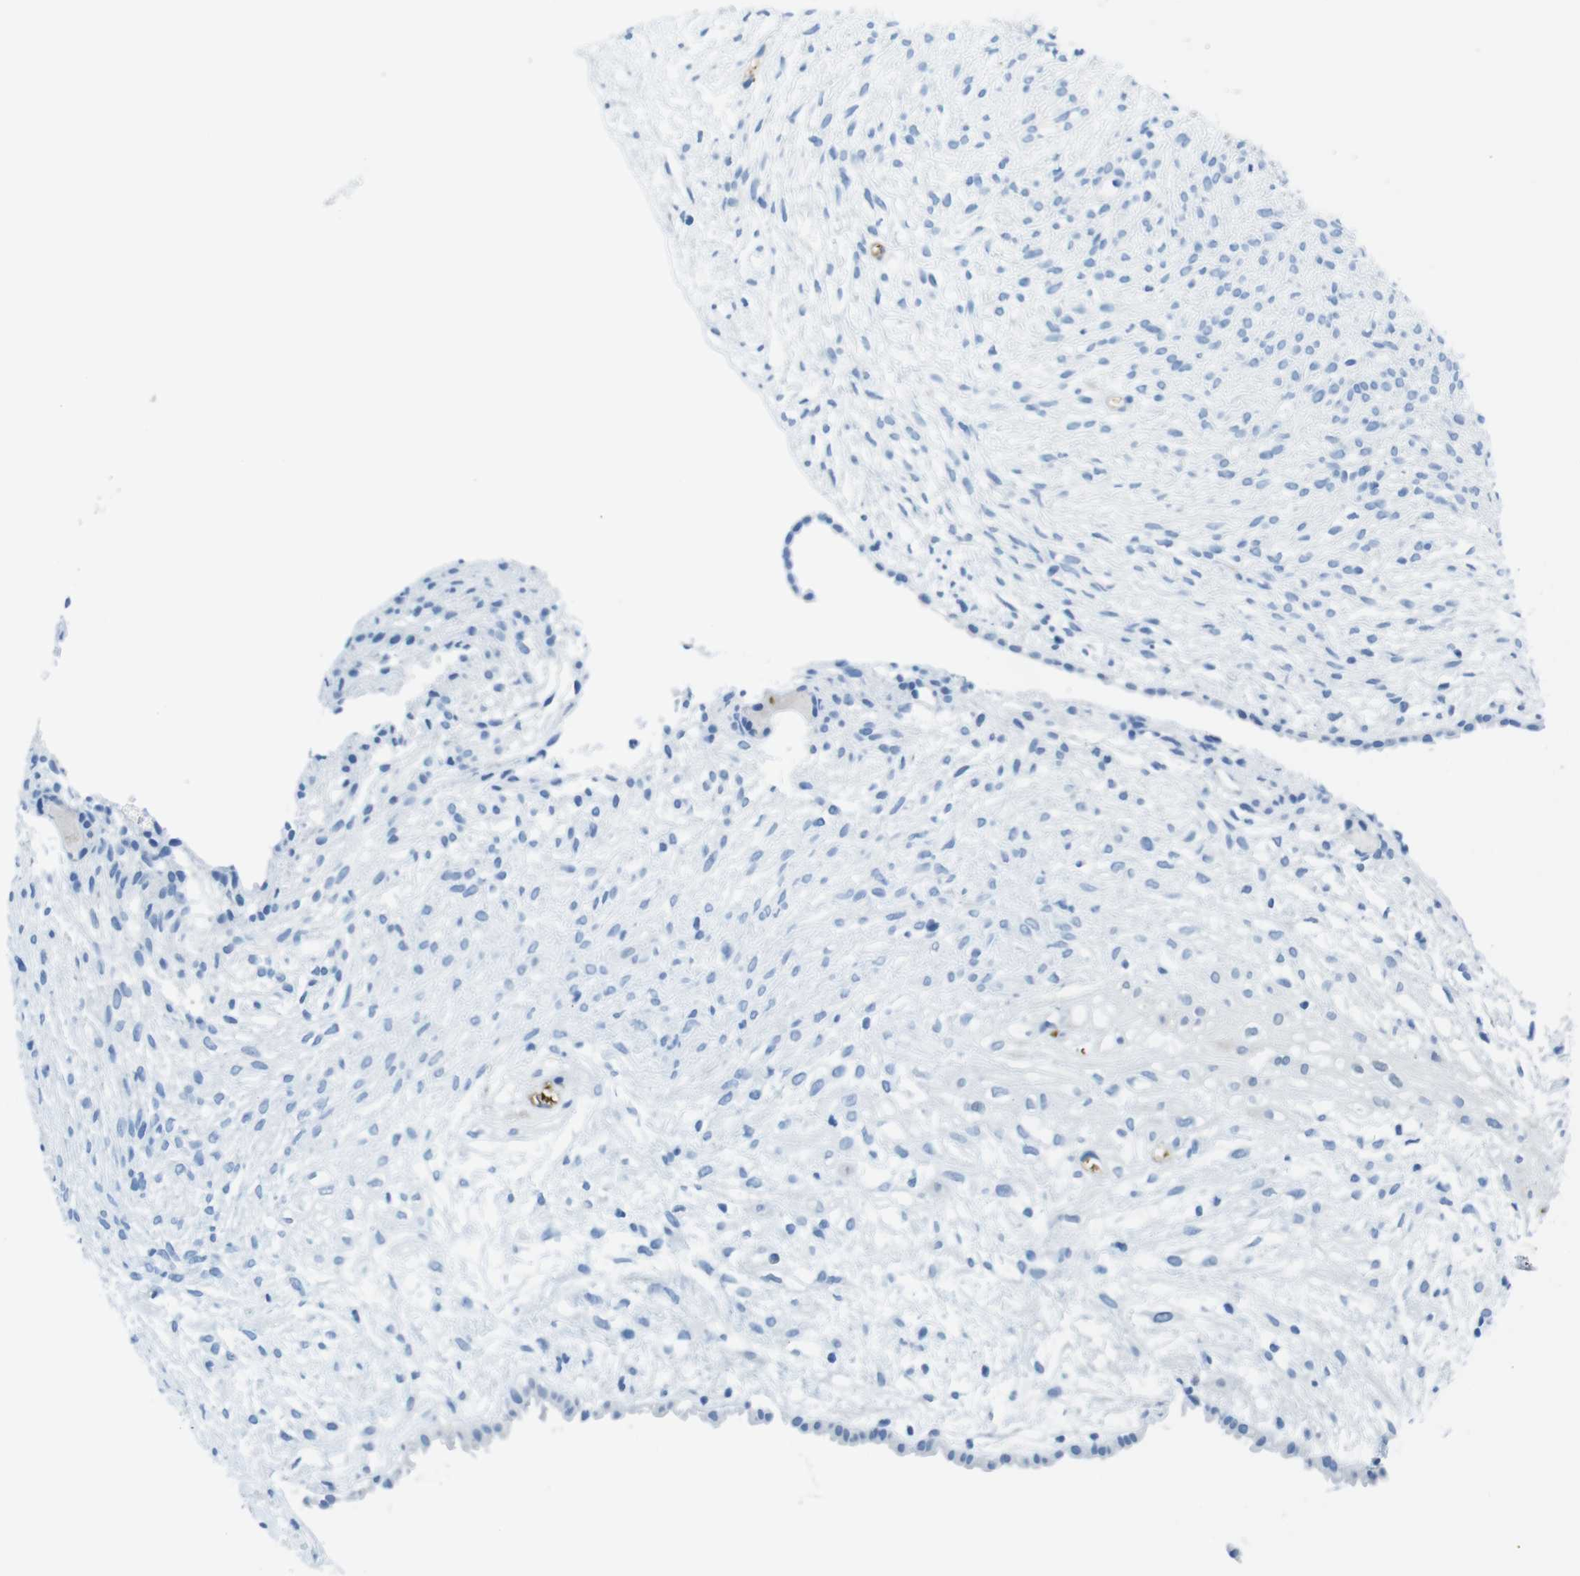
{"staining": {"intensity": "negative", "quantity": "none", "location": "none"}, "tissue": "ovary", "cell_type": "Follicle cells", "image_type": "normal", "snomed": [{"axis": "morphology", "description": "Normal tissue, NOS"}, {"axis": "morphology", "description": "Cyst, NOS"}, {"axis": "topography", "description": "Ovary"}], "caption": "An image of human ovary is negative for staining in follicle cells. (DAB (3,3'-diaminobenzidine) IHC, high magnification).", "gene": "TFAP2C", "patient": {"sex": "female", "age": 18}}